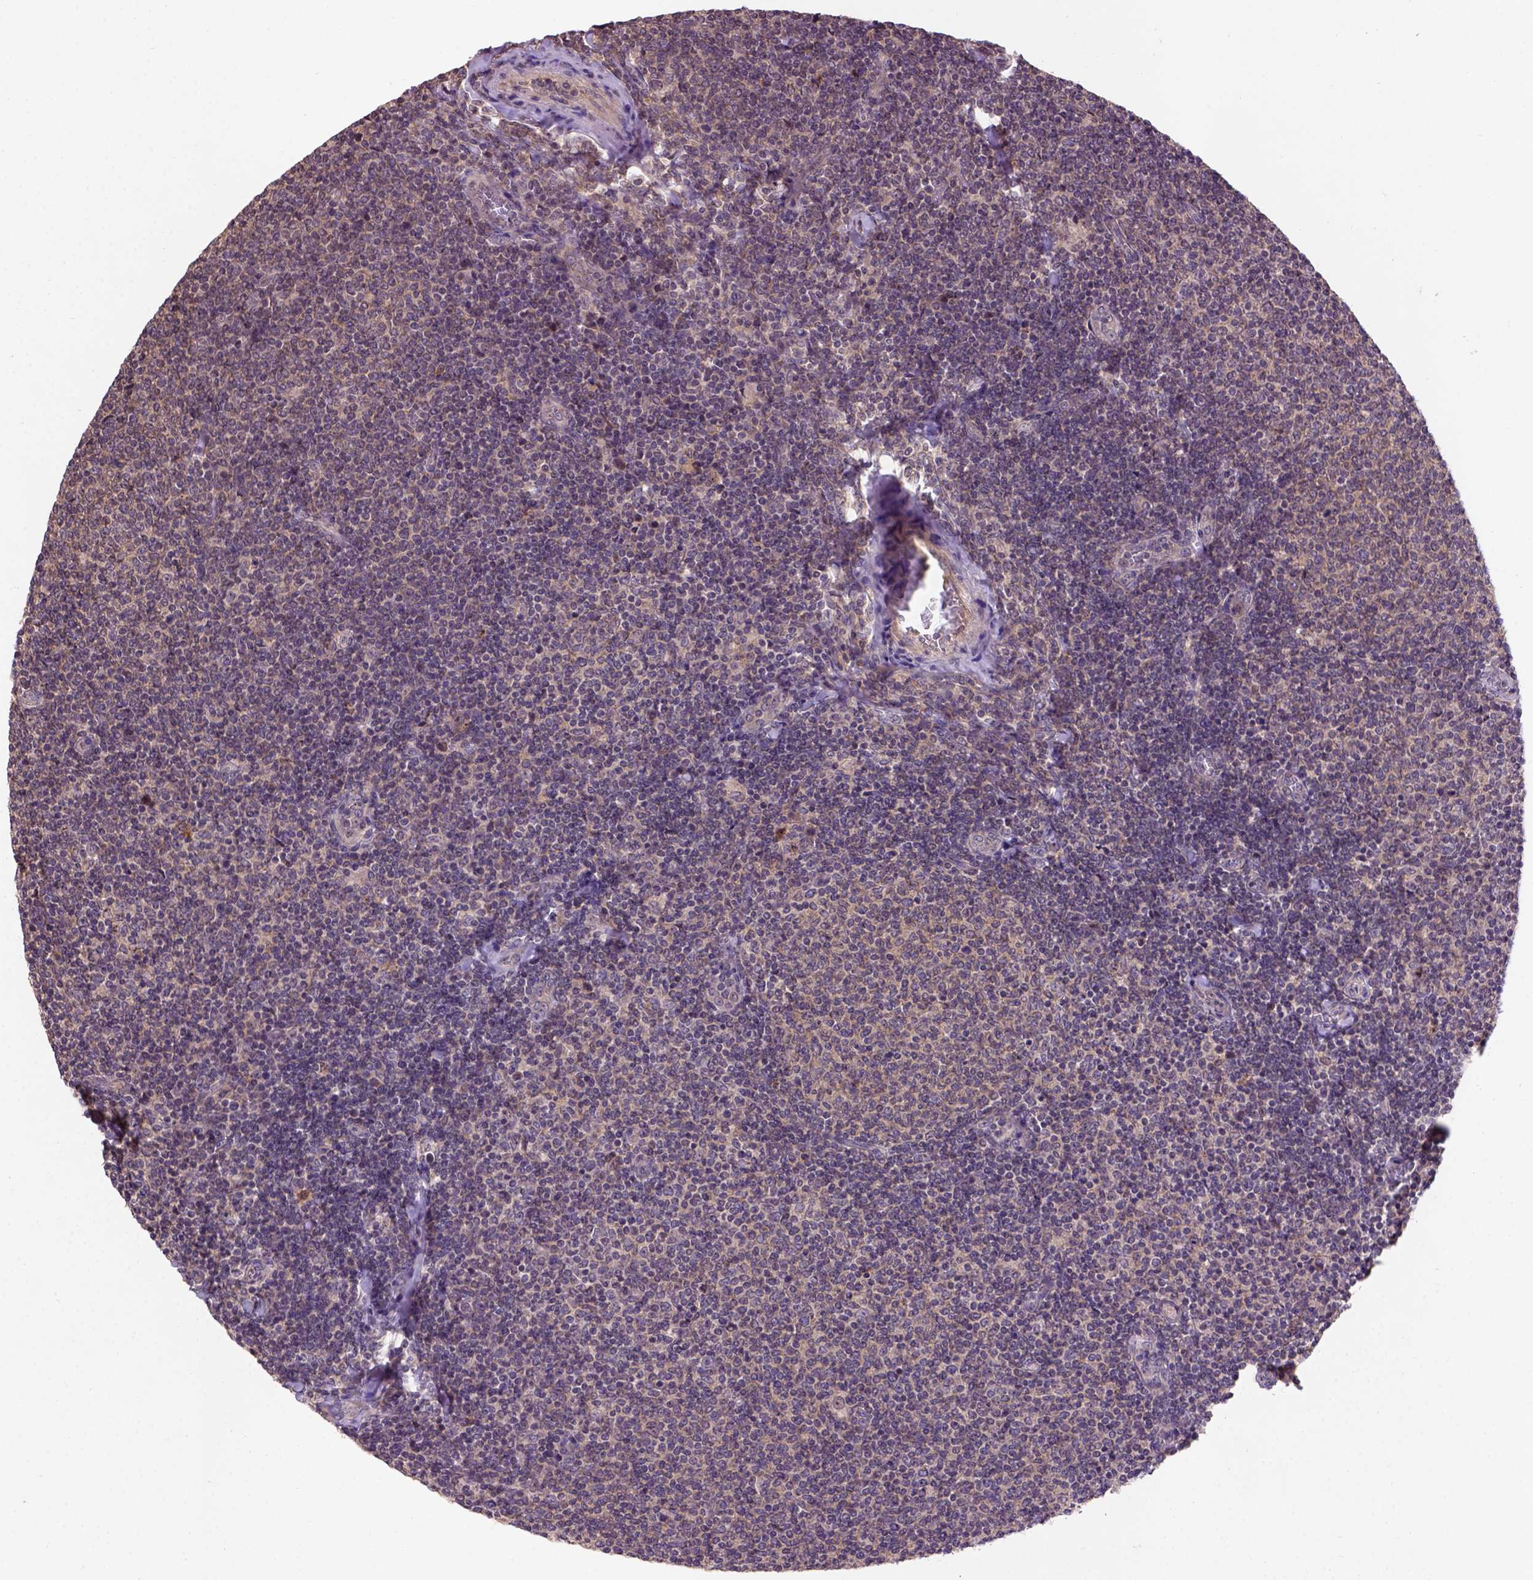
{"staining": {"intensity": "weak", "quantity": "25%-75%", "location": "cytoplasmic/membranous"}, "tissue": "lymphoma", "cell_type": "Tumor cells", "image_type": "cancer", "snomed": [{"axis": "morphology", "description": "Malignant lymphoma, non-Hodgkin's type, Low grade"}, {"axis": "topography", "description": "Lymph node"}], "caption": "A high-resolution histopathology image shows immunohistochemistry staining of lymphoma, which reveals weak cytoplasmic/membranous staining in about 25%-75% of tumor cells.", "gene": "KBTBD8", "patient": {"sex": "male", "age": 52}}